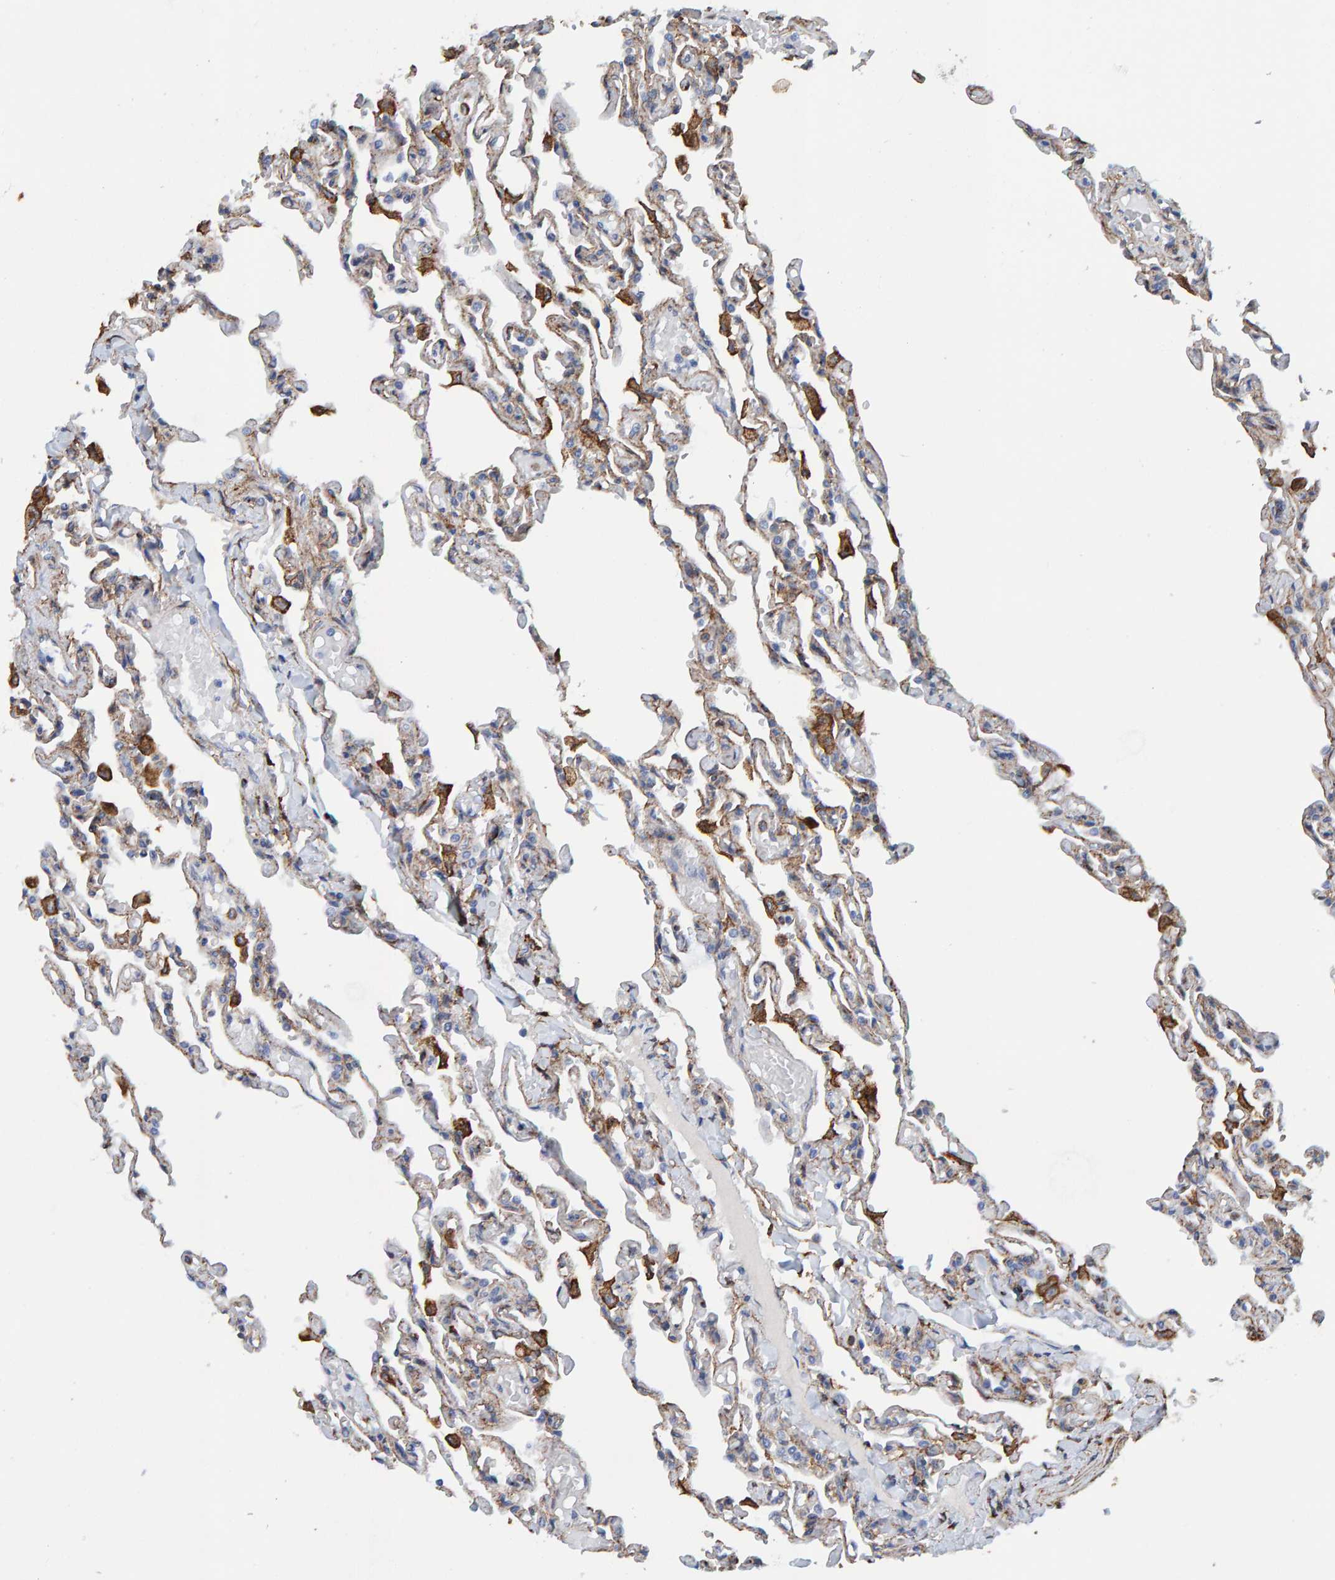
{"staining": {"intensity": "weak", "quantity": "25%-75%", "location": "cytoplasmic/membranous"}, "tissue": "lung", "cell_type": "Alveolar cells", "image_type": "normal", "snomed": [{"axis": "morphology", "description": "Normal tissue, NOS"}, {"axis": "topography", "description": "Lung"}], "caption": "Immunohistochemical staining of benign lung reveals weak cytoplasmic/membranous protein staining in approximately 25%-75% of alveolar cells.", "gene": "LRP1", "patient": {"sex": "male", "age": 21}}